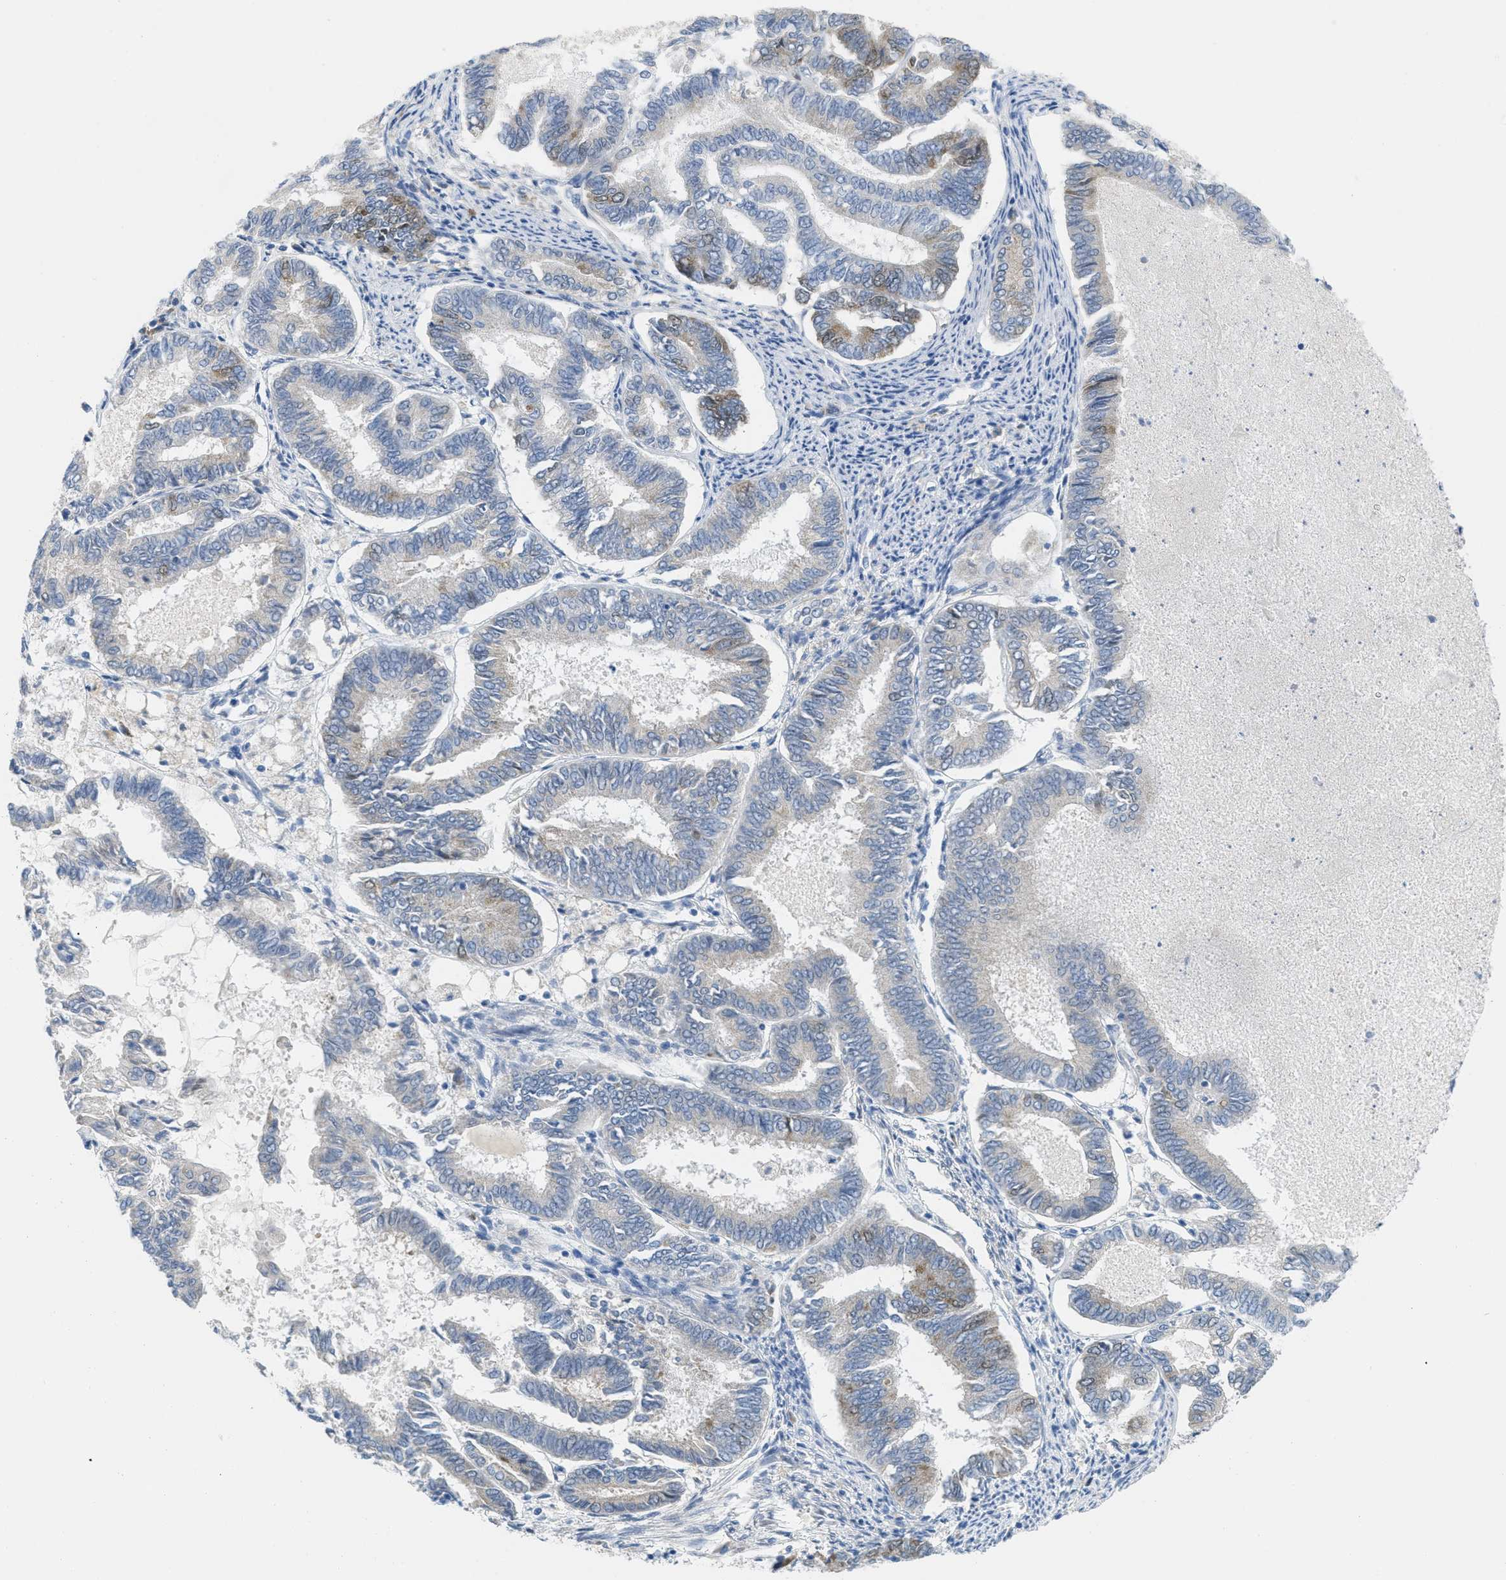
{"staining": {"intensity": "moderate", "quantity": "<25%", "location": "cytoplasmic/membranous,nuclear"}, "tissue": "endometrial cancer", "cell_type": "Tumor cells", "image_type": "cancer", "snomed": [{"axis": "morphology", "description": "Adenocarcinoma, NOS"}, {"axis": "topography", "description": "Endometrium"}], "caption": "Immunohistochemical staining of adenocarcinoma (endometrial) demonstrates low levels of moderate cytoplasmic/membranous and nuclear positivity in about <25% of tumor cells.", "gene": "ORC6", "patient": {"sex": "female", "age": 86}}